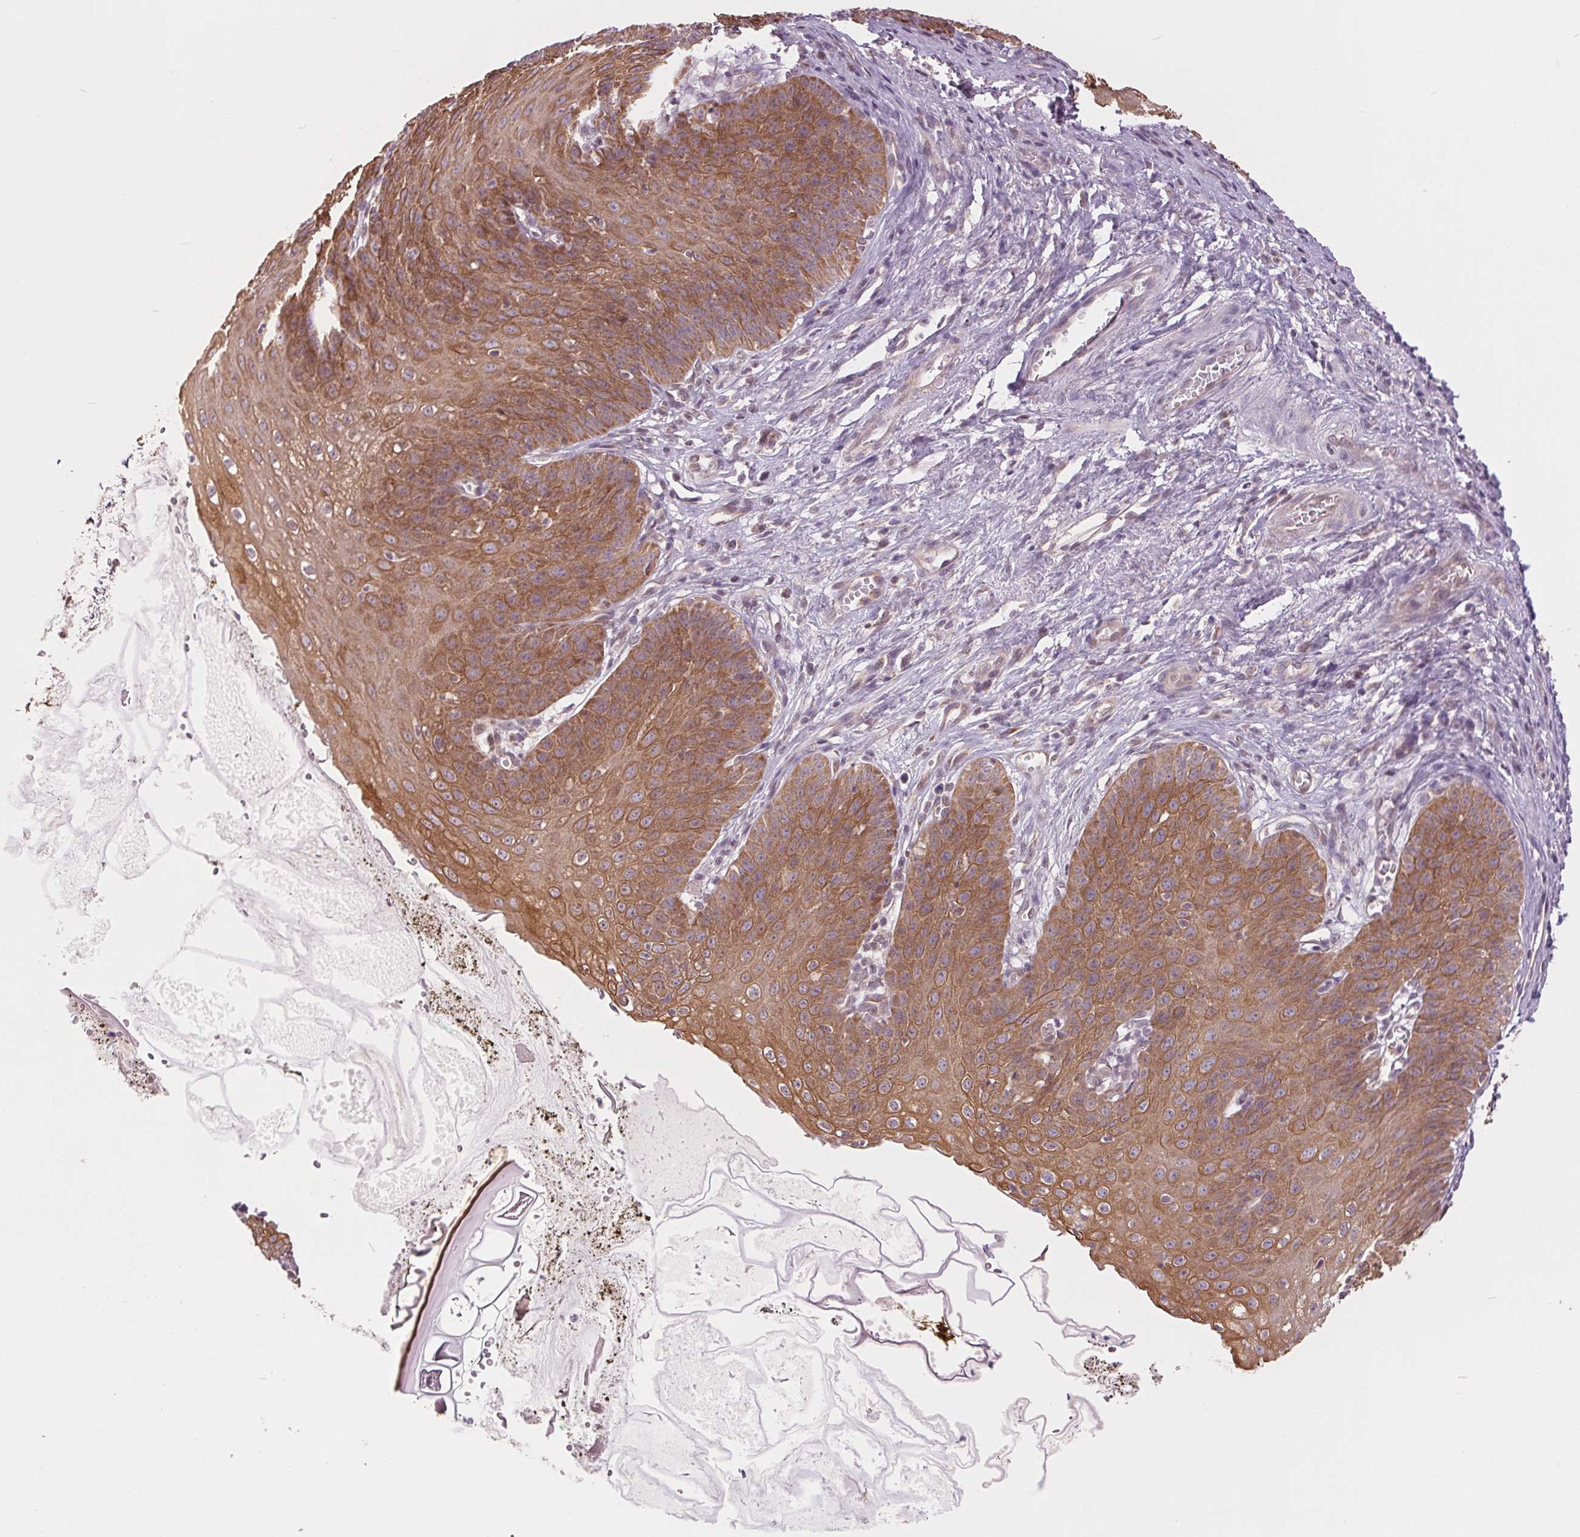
{"staining": {"intensity": "moderate", "quantity": ">75%", "location": "cytoplasmic/membranous"}, "tissue": "esophagus", "cell_type": "Squamous epithelial cells", "image_type": "normal", "snomed": [{"axis": "morphology", "description": "Normal tissue, NOS"}, {"axis": "topography", "description": "Esophagus"}], "caption": "Esophagus stained for a protein shows moderate cytoplasmic/membranous positivity in squamous epithelial cells. (DAB (3,3'-diaminobenzidine) = brown stain, brightfield microscopy at high magnification).", "gene": "MAP3K5", "patient": {"sex": "male", "age": 71}}